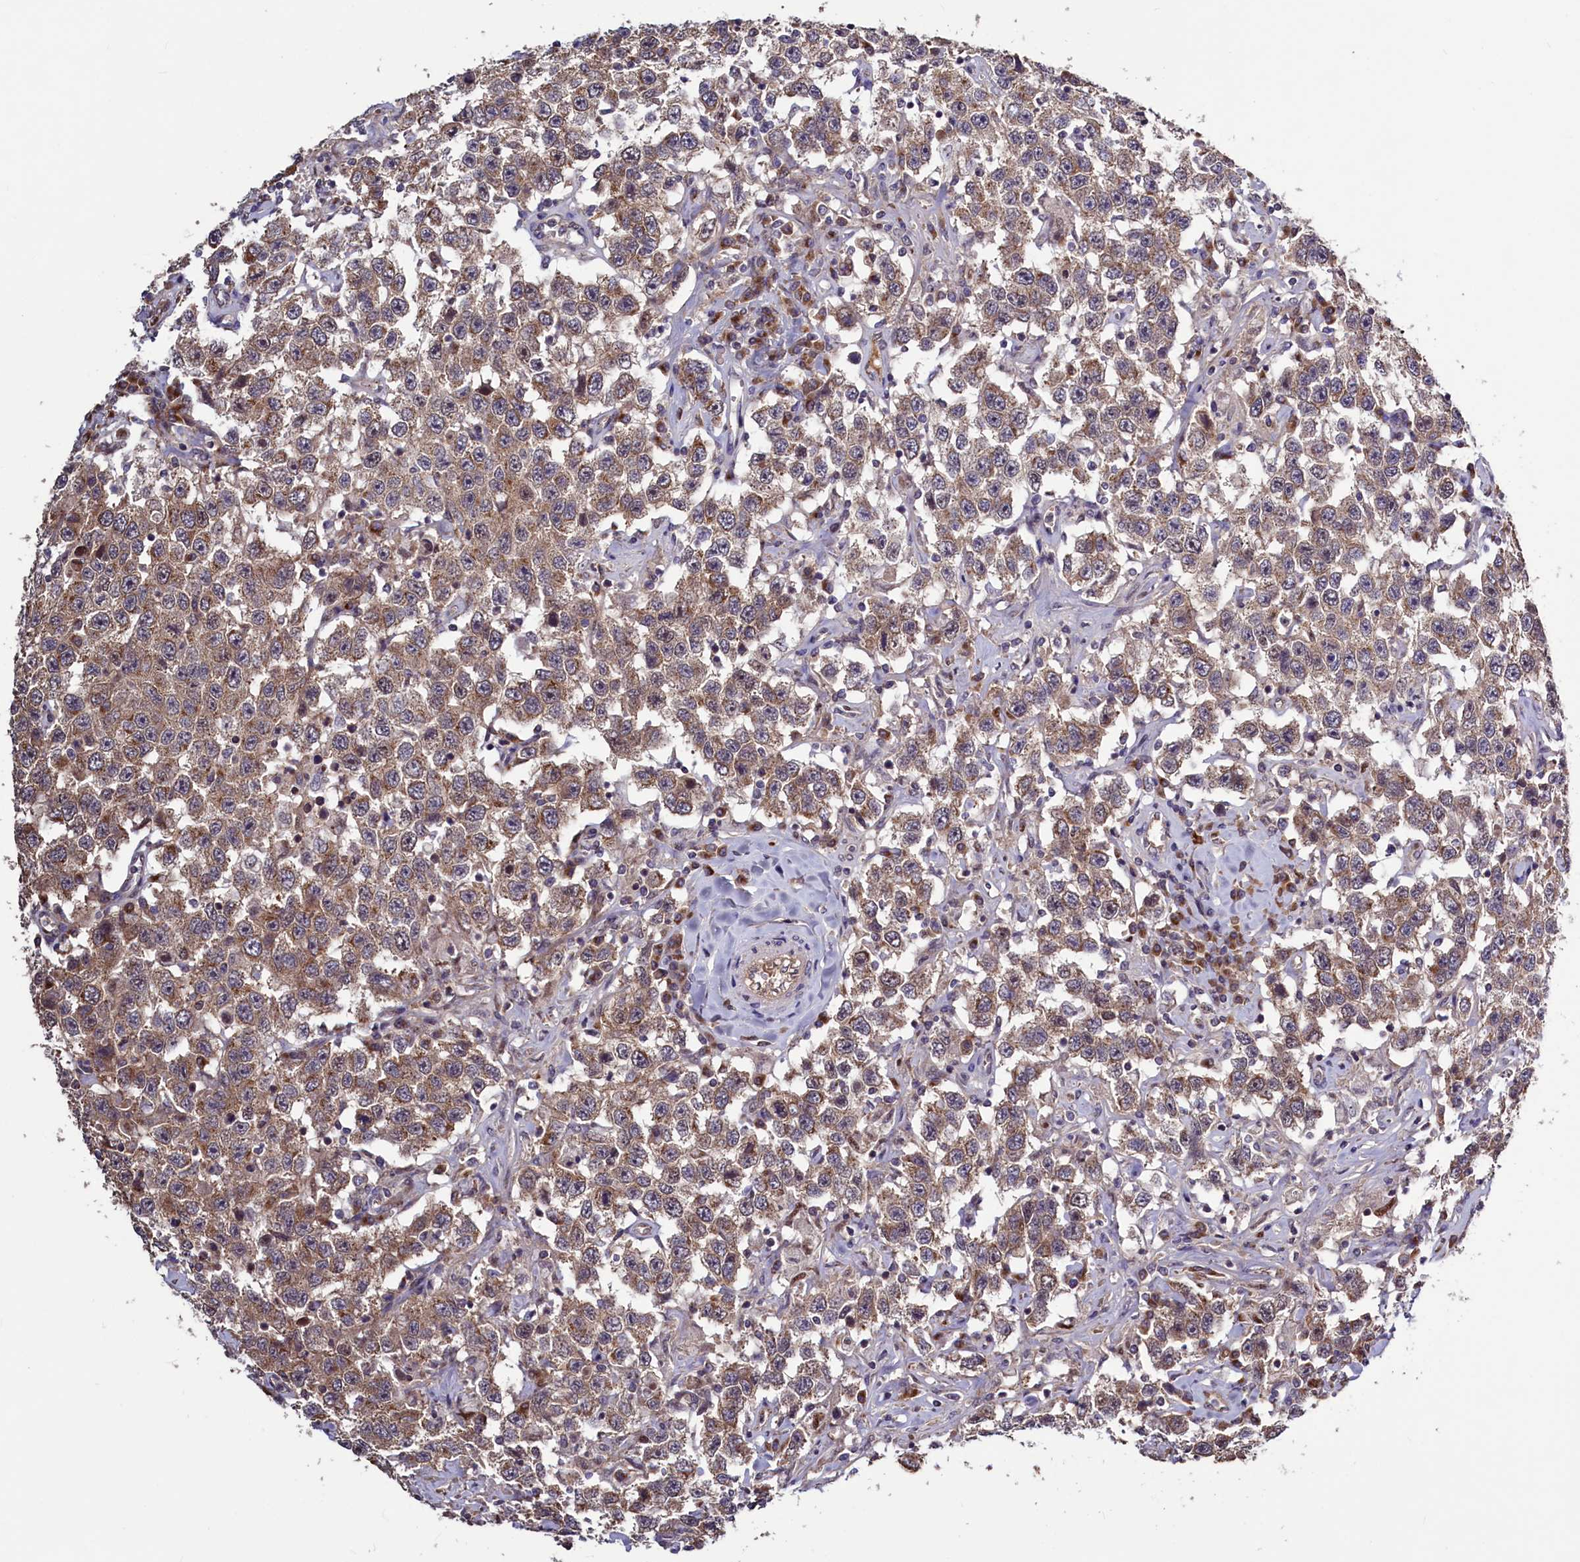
{"staining": {"intensity": "moderate", "quantity": ">75%", "location": "cytoplasmic/membranous"}, "tissue": "testis cancer", "cell_type": "Tumor cells", "image_type": "cancer", "snomed": [{"axis": "morphology", "description": "Seminoma, NOS"}, {"axis": "topography", "description": "Testis"}], "caption": "Immunohistochemistry (DAB (3,3'-diaminobenzidine)) staining of human seminoma (testis) reveals moderate cytoplasmic/membranous protein staining in approximately >75% of tumor cells.", "gene": "SEC24C", "patient": {"sex": "male", "age": 41}}